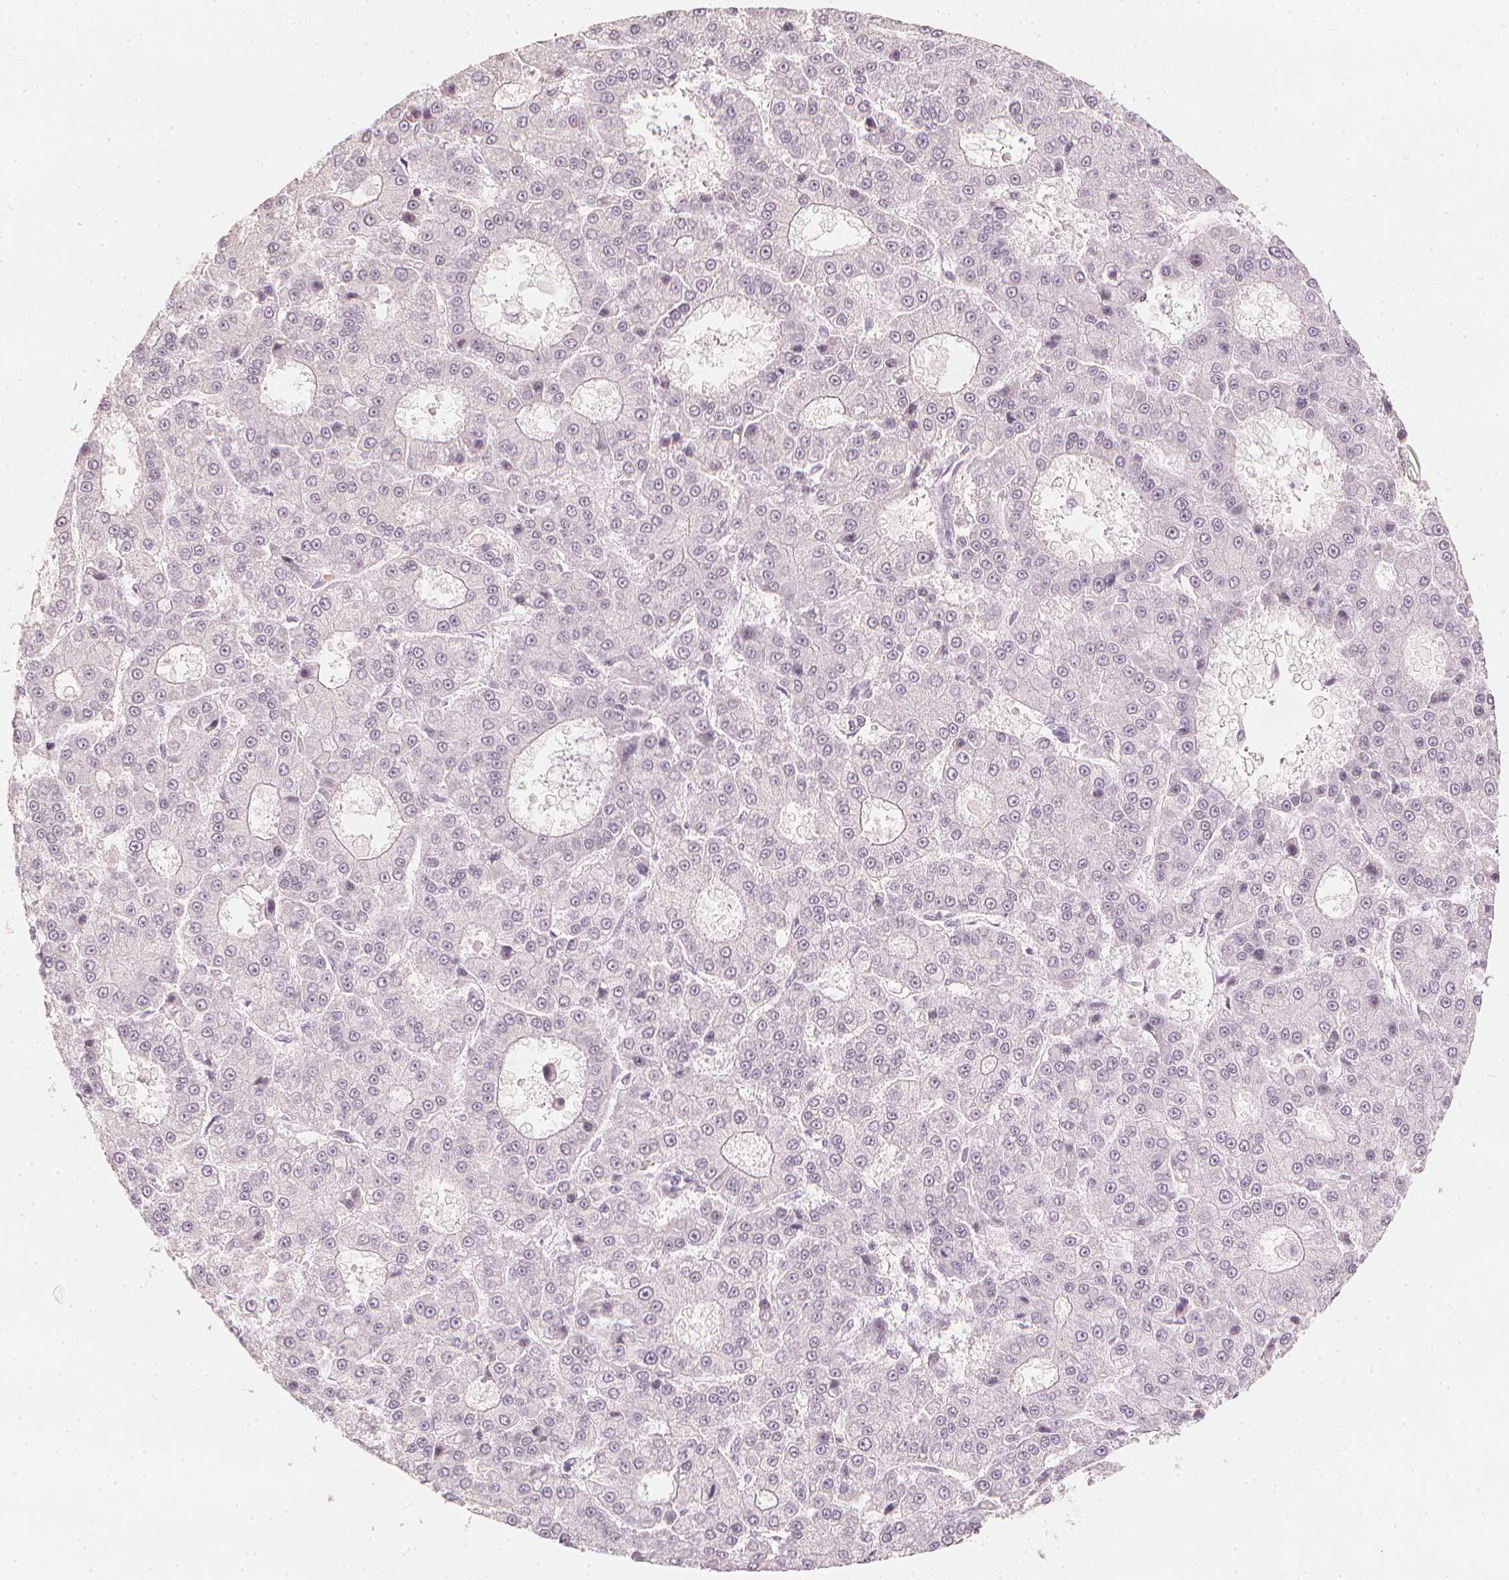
{"staining": {"intensity": "negative", "quantity": "none", "location": "none"}, "tissue": "liver cancer", "cell_type": "Tumor cells", "image_type": "cancer", "snomed": [{"axis": "morphology", "description": "Carcinoma, Hepatocellular, NOS"}, {"axis": "topography", "description": "Liver"}], "caption": "IHC of human liver cancer (hepatocellular carcinoma) demonstrates no positivity in tumor cells.", "gene": "CALB1", "patient": {"sex": "male", "age": 70}}